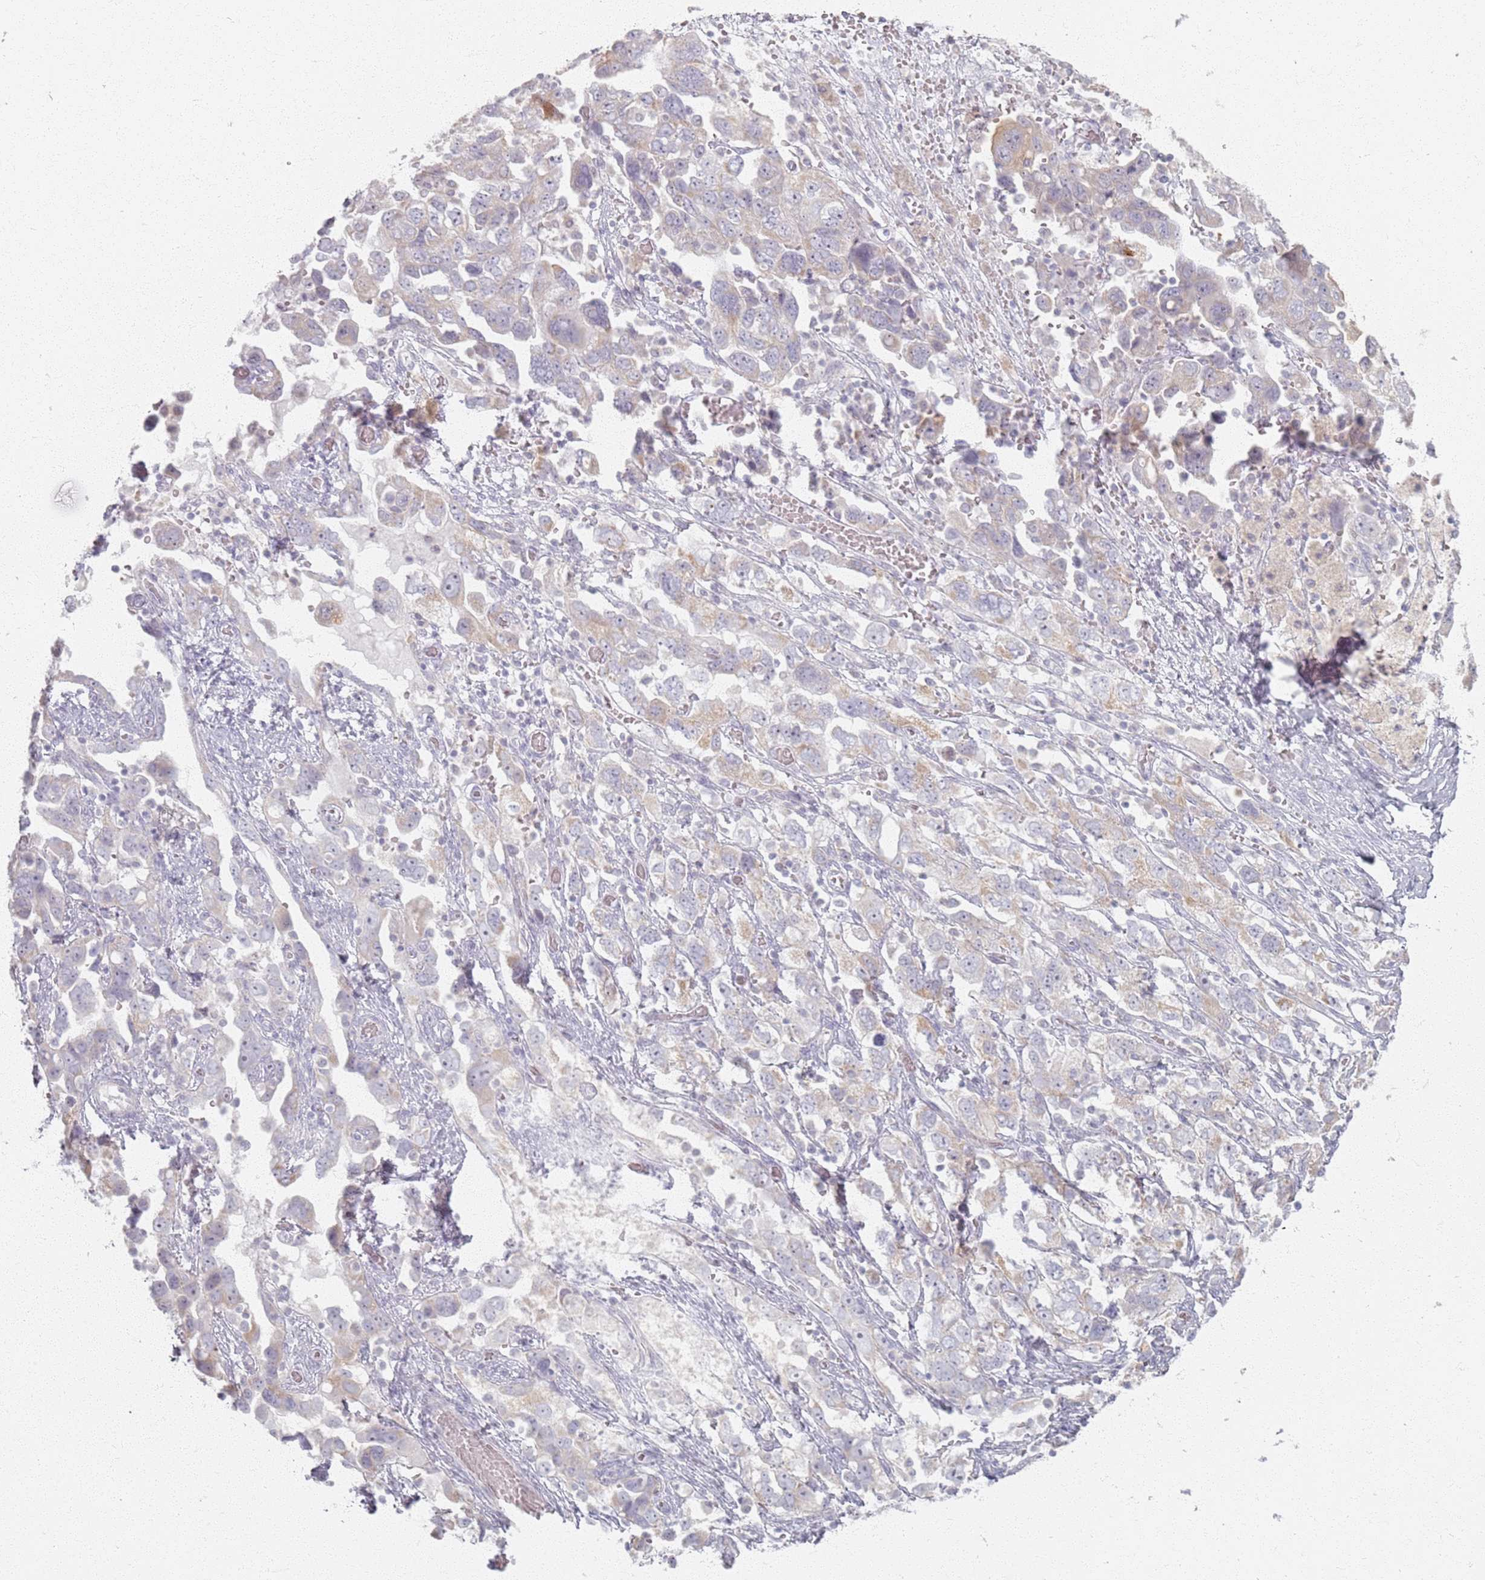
{"staining": {"intensity": "weak", "quantity": "<25%", "location": "cytoplasmic/membranous"}, "tissue": "ovarian cancer", "cell_type": "Tumor cells", "image_type": "cancer", "snomed": [{"axis": "morphology", "description": "Carcinoma, NOS"}, {"axis": "morphology", "description": "Cystadenocarcinoma, serous, NOS"}, {"axis": "topography", "description": "Ovary"}], "caption": "IHC of ovarian cancer exhibits no positivity in tumor cells.", "gene": "PKD2L2", "patient": {"sex": "female", "age": 69}}